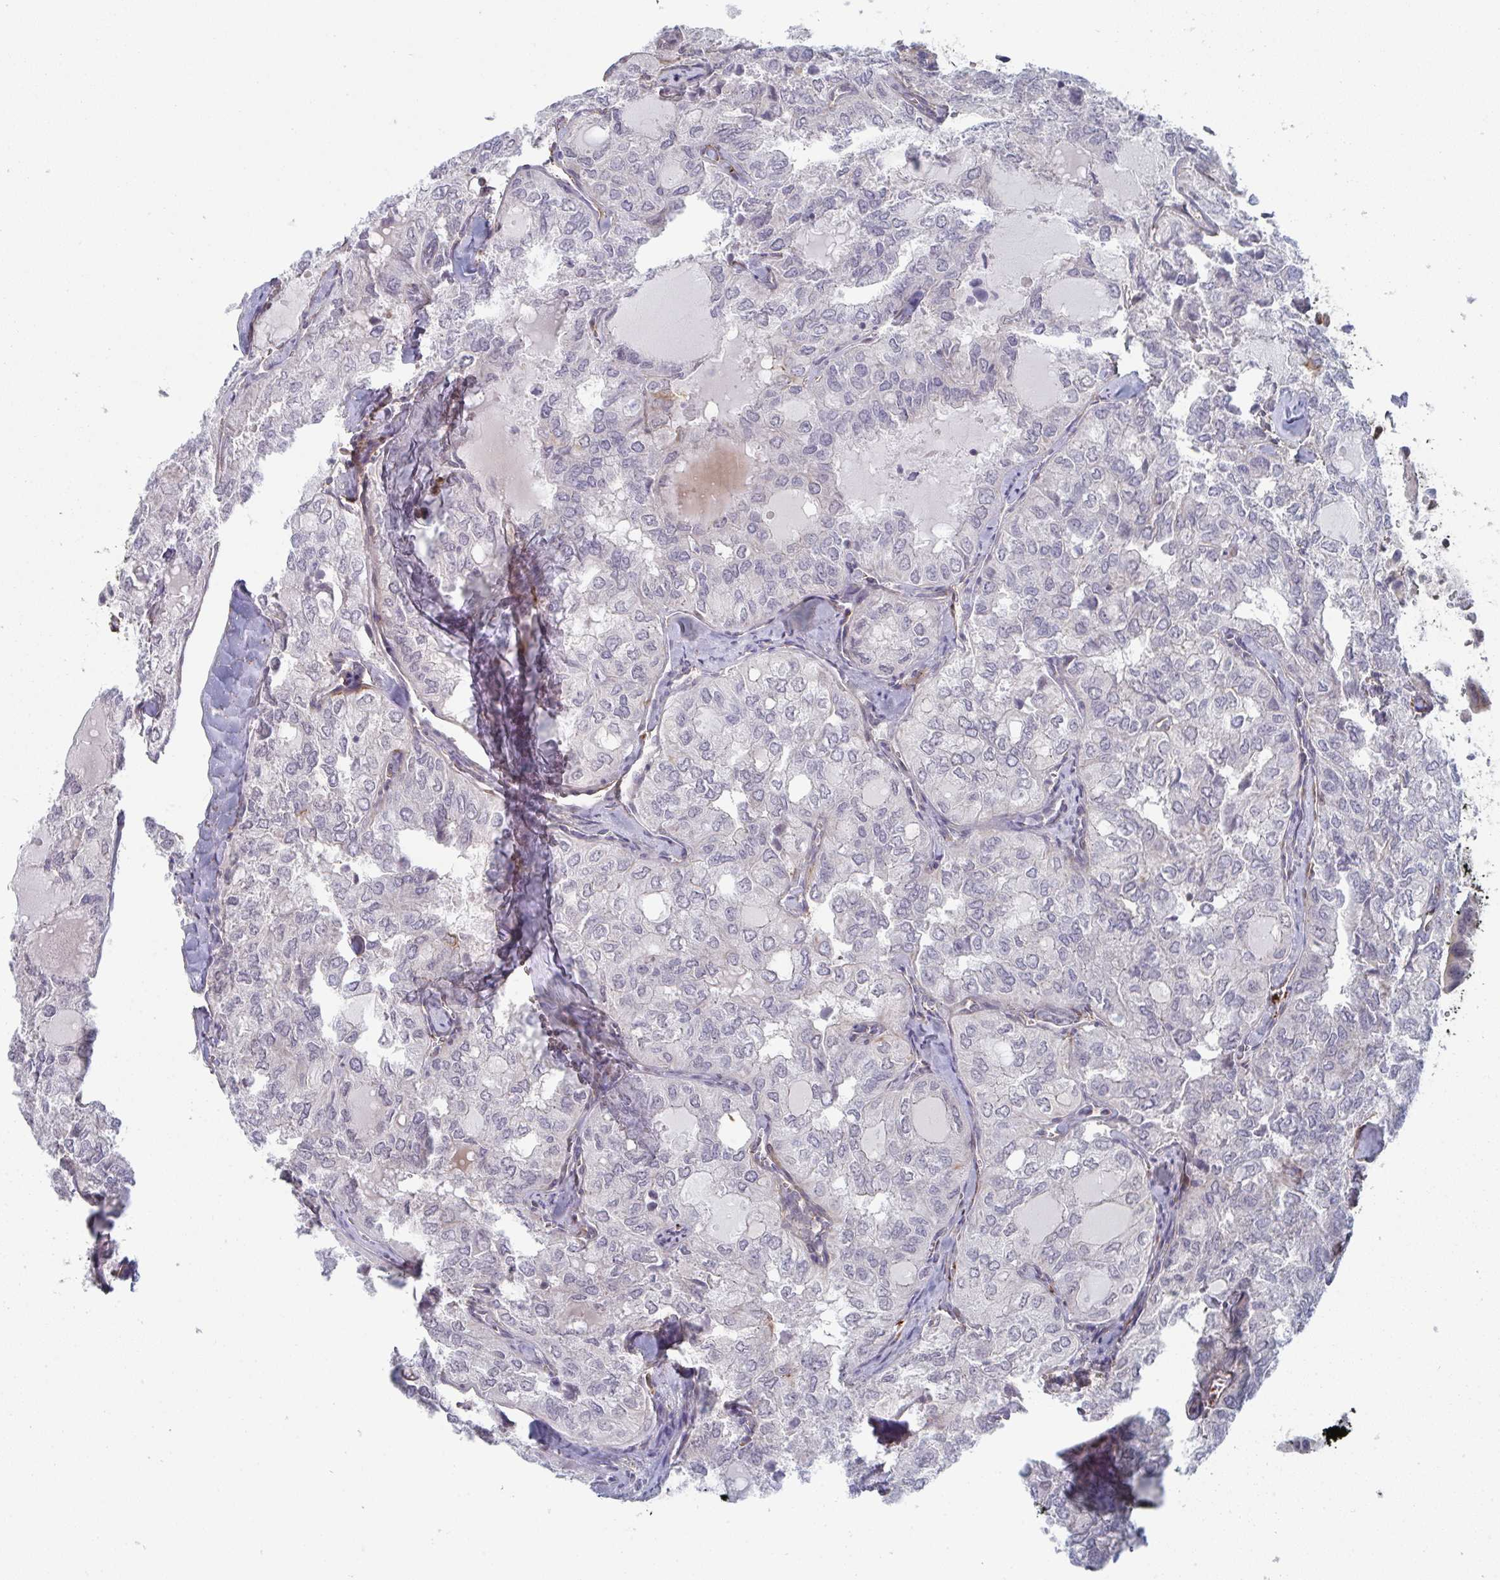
{"staining": {"intensity": "negative", "quantity": "none", "location": "none"}, "tissue": "thyroid cancer", "cell_type": "Tumor cells", "image_type": "cancer", "snomed": [{"axis": "morphology", "description": "Follicular adenoma carcinoma, NOS"}, {"axis": "topography", "description": "Thyroid gland"}], "caption": "DAB immunohistochemical staining of thyroid cancer (follicular adenoma carcinoma) exhibits no significant positivity in tumor cells.", "gene": "NEURL4", "patient": {"sex": "male", "age": 75}}